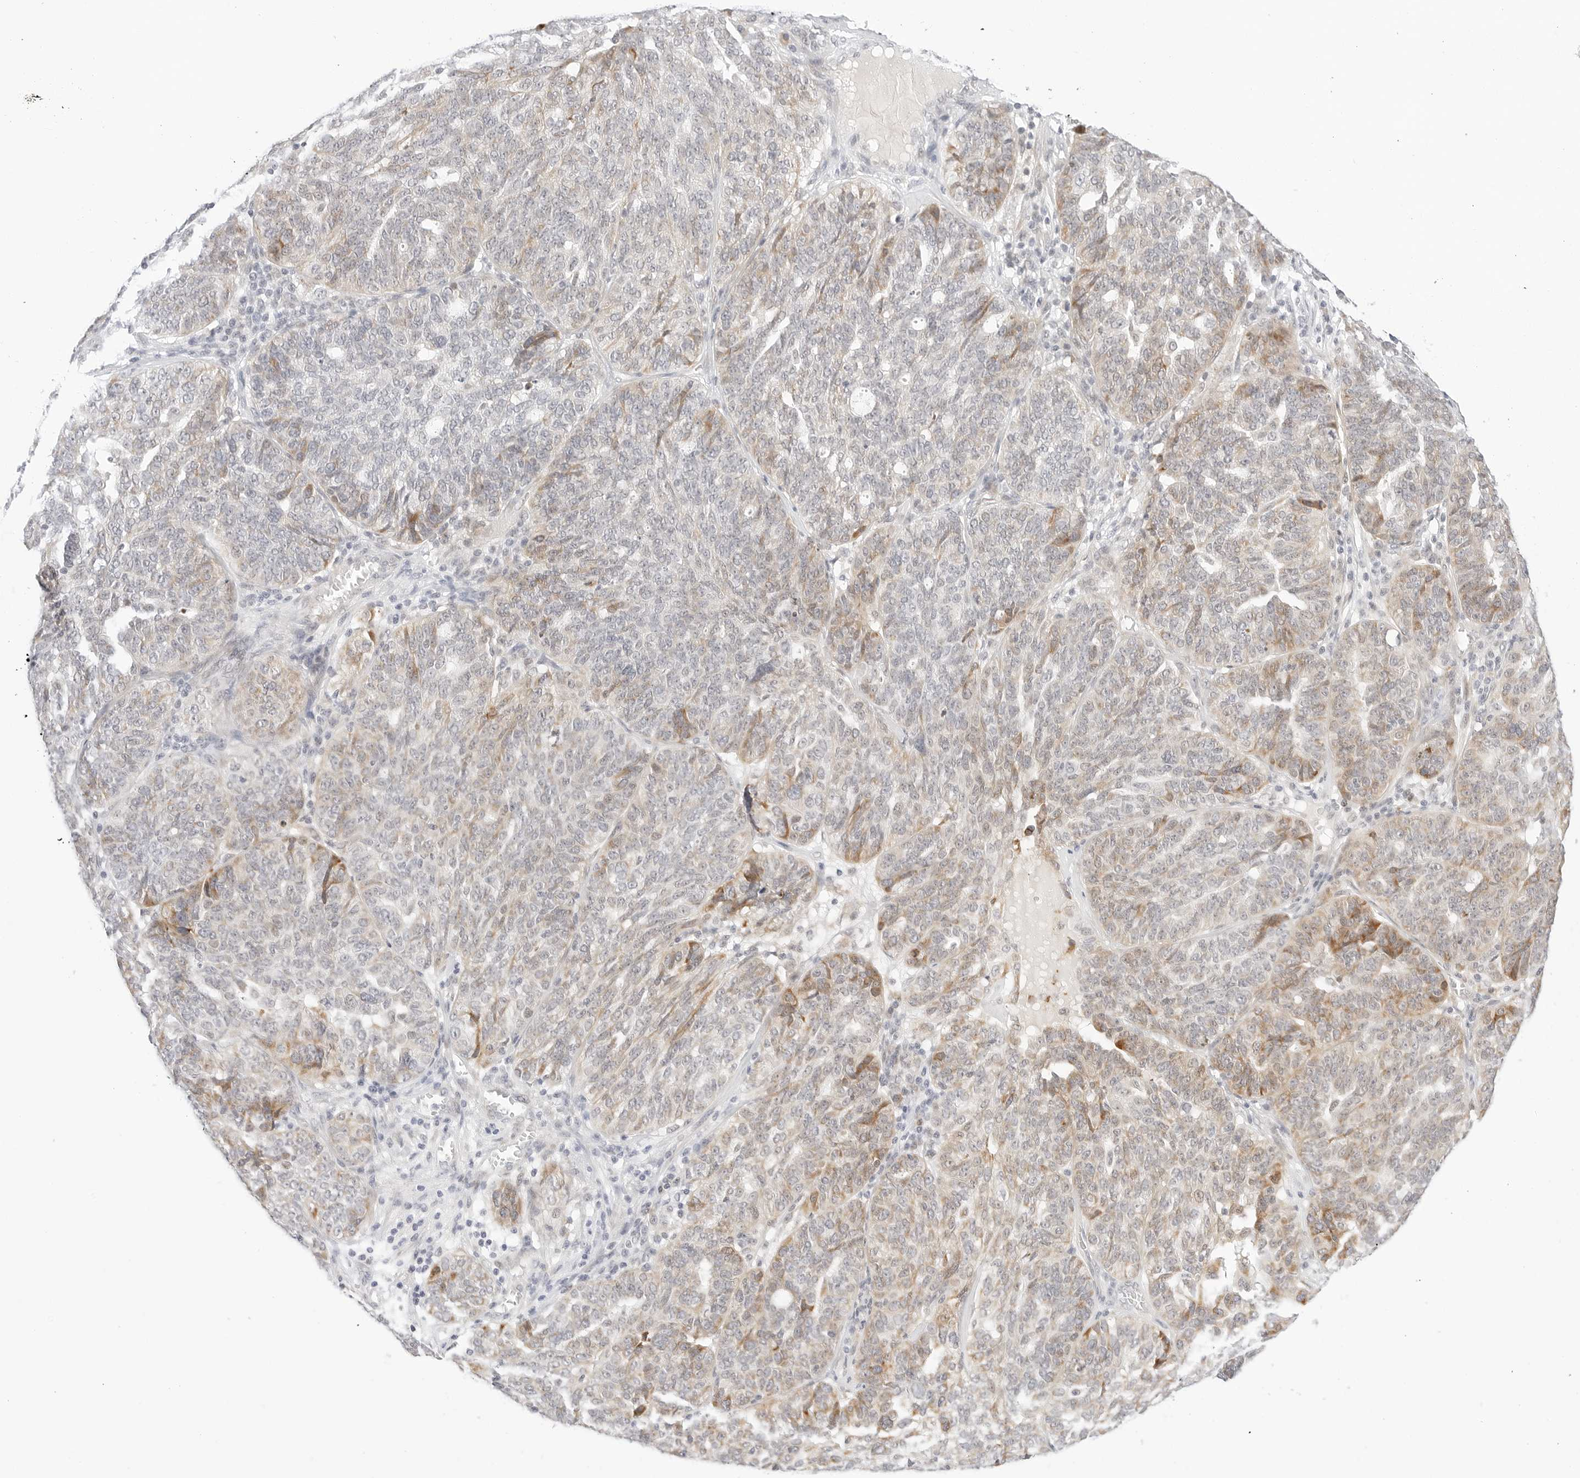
{"staining": {"intensity": "moderate", "quantity": "<25%", "location": "cytoplasmic/membranous"}, "tissue": "ovarian cancer", "cell_type": "Tumor cells", "image_type": "cancer", "snomed": [{"axis": "morphology", "description": "Cystadenocarcinoma, serous, NOS"}, {"axis": "topography", "description": "Ovary"}], "caption": "Moderate cytoplasmic/membranous protein positivity is appreciated in about <25% of tumor cells in serous cystadenocarcinoma (ovarian).", "gene": "XKR4", "patient": {"sex": "female", "age": 59}}